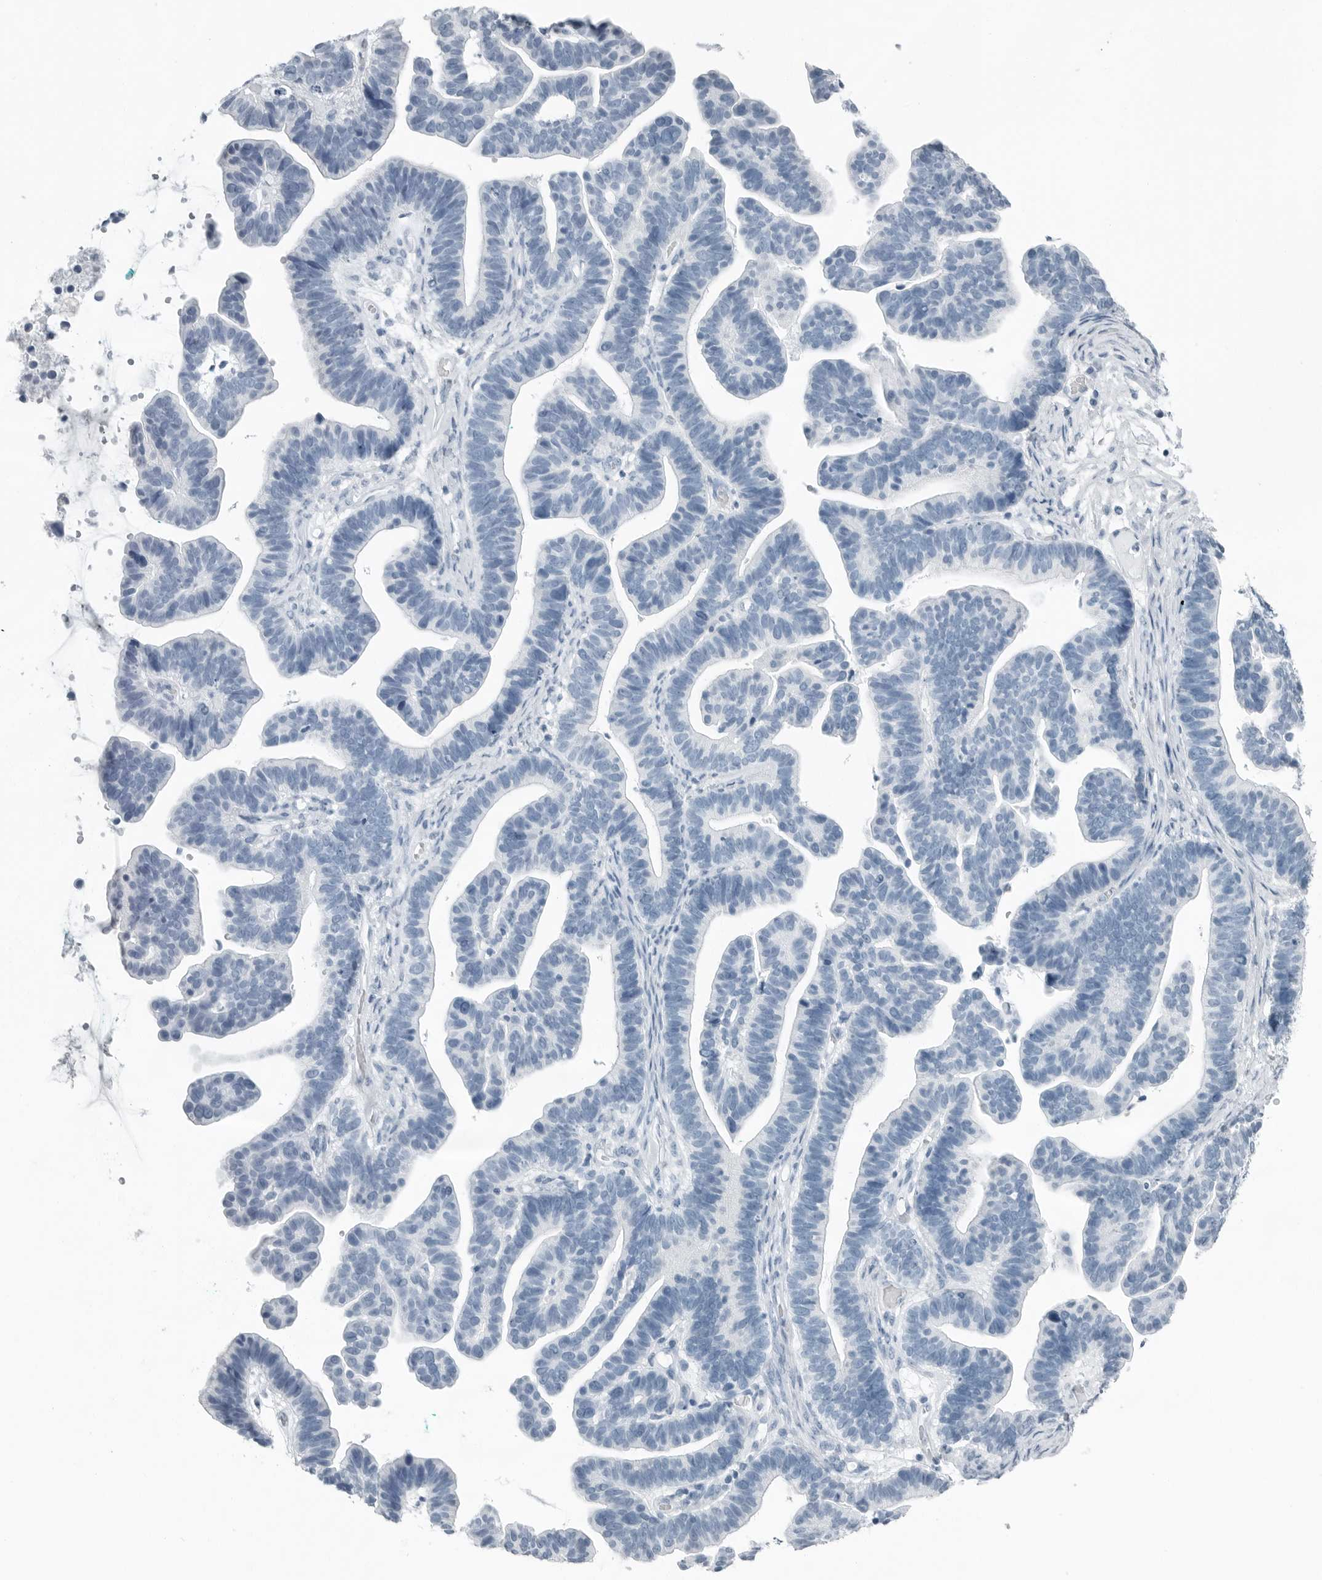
{"staining": {"intensity": "negative", "quantity": "none", "location": "none"}, "tissue": "ovarian cancer", "cell_type": "Tumor cells", "image_type": "cancer", "snomed": [{"axis": "morphology", "description": "Cystadenocarcinoma, serous, NOS"}, {"axis": "topography", "description": "Ovary"}], "caption": "Ovarian cancer stained for a protein using IHC demonstrates no positivity tumor cells.", "gene": "FABP6", "patient": {"sex": "female", "age": 56}}